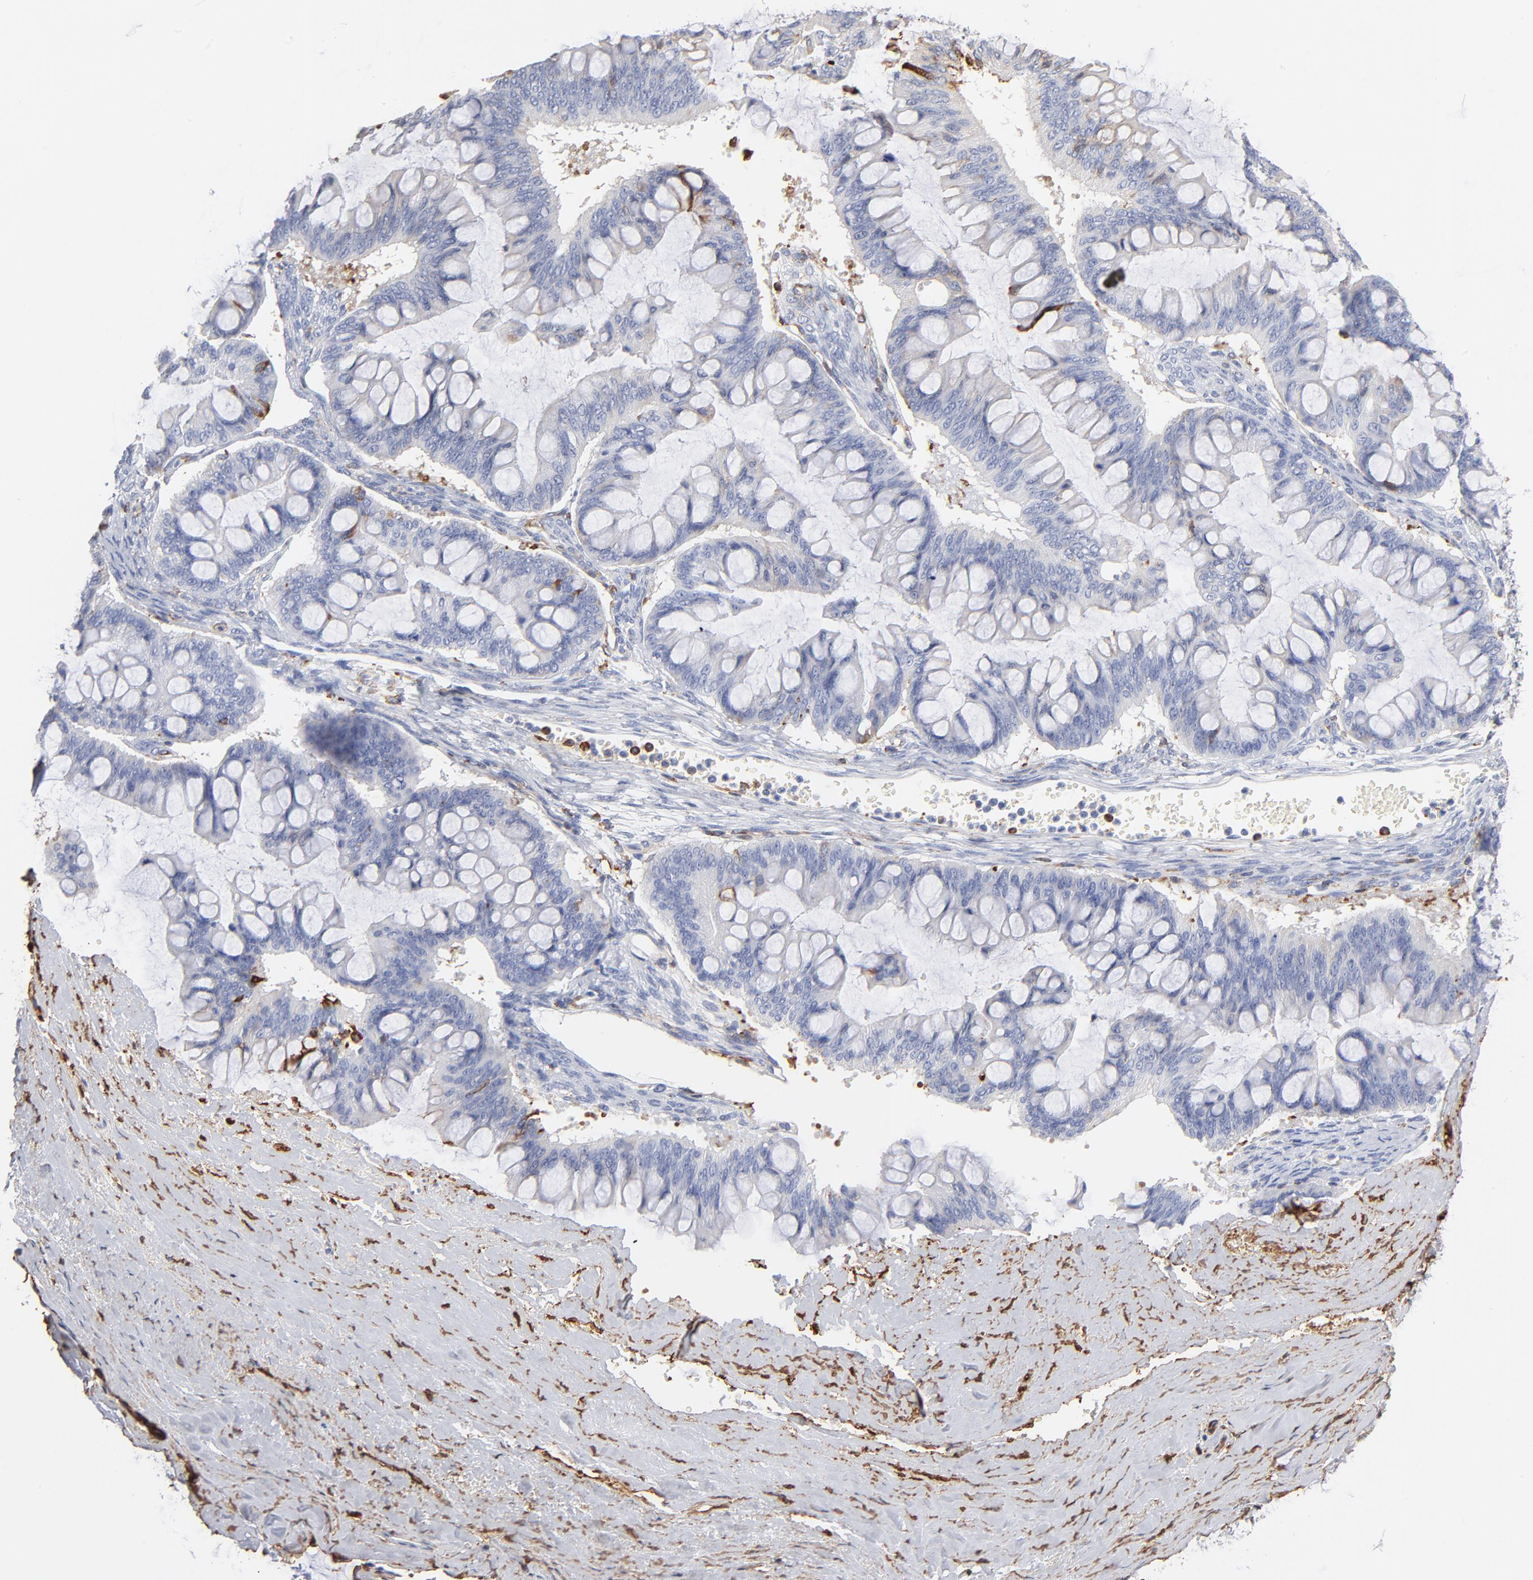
{"staining": {"intensity": "negative", "quantity": "none", "location": "none"}, "tissue": "ovarian cancer", "cell_type": "Tumor cells", "image_type": "cancer", "snomed": [{"axis": "morphology", "description": "Cystadenocarcinoma, mucinous, NOS"}, {"axis": "topography", "description": "Ovary"}], "caption": "The photomicrograph shows no staining of tumor cells in ovarian cancer (mucinous cystadenocarcinoma).", "gene": "APOH", "patient": {"sex": "female", "age": 73}}